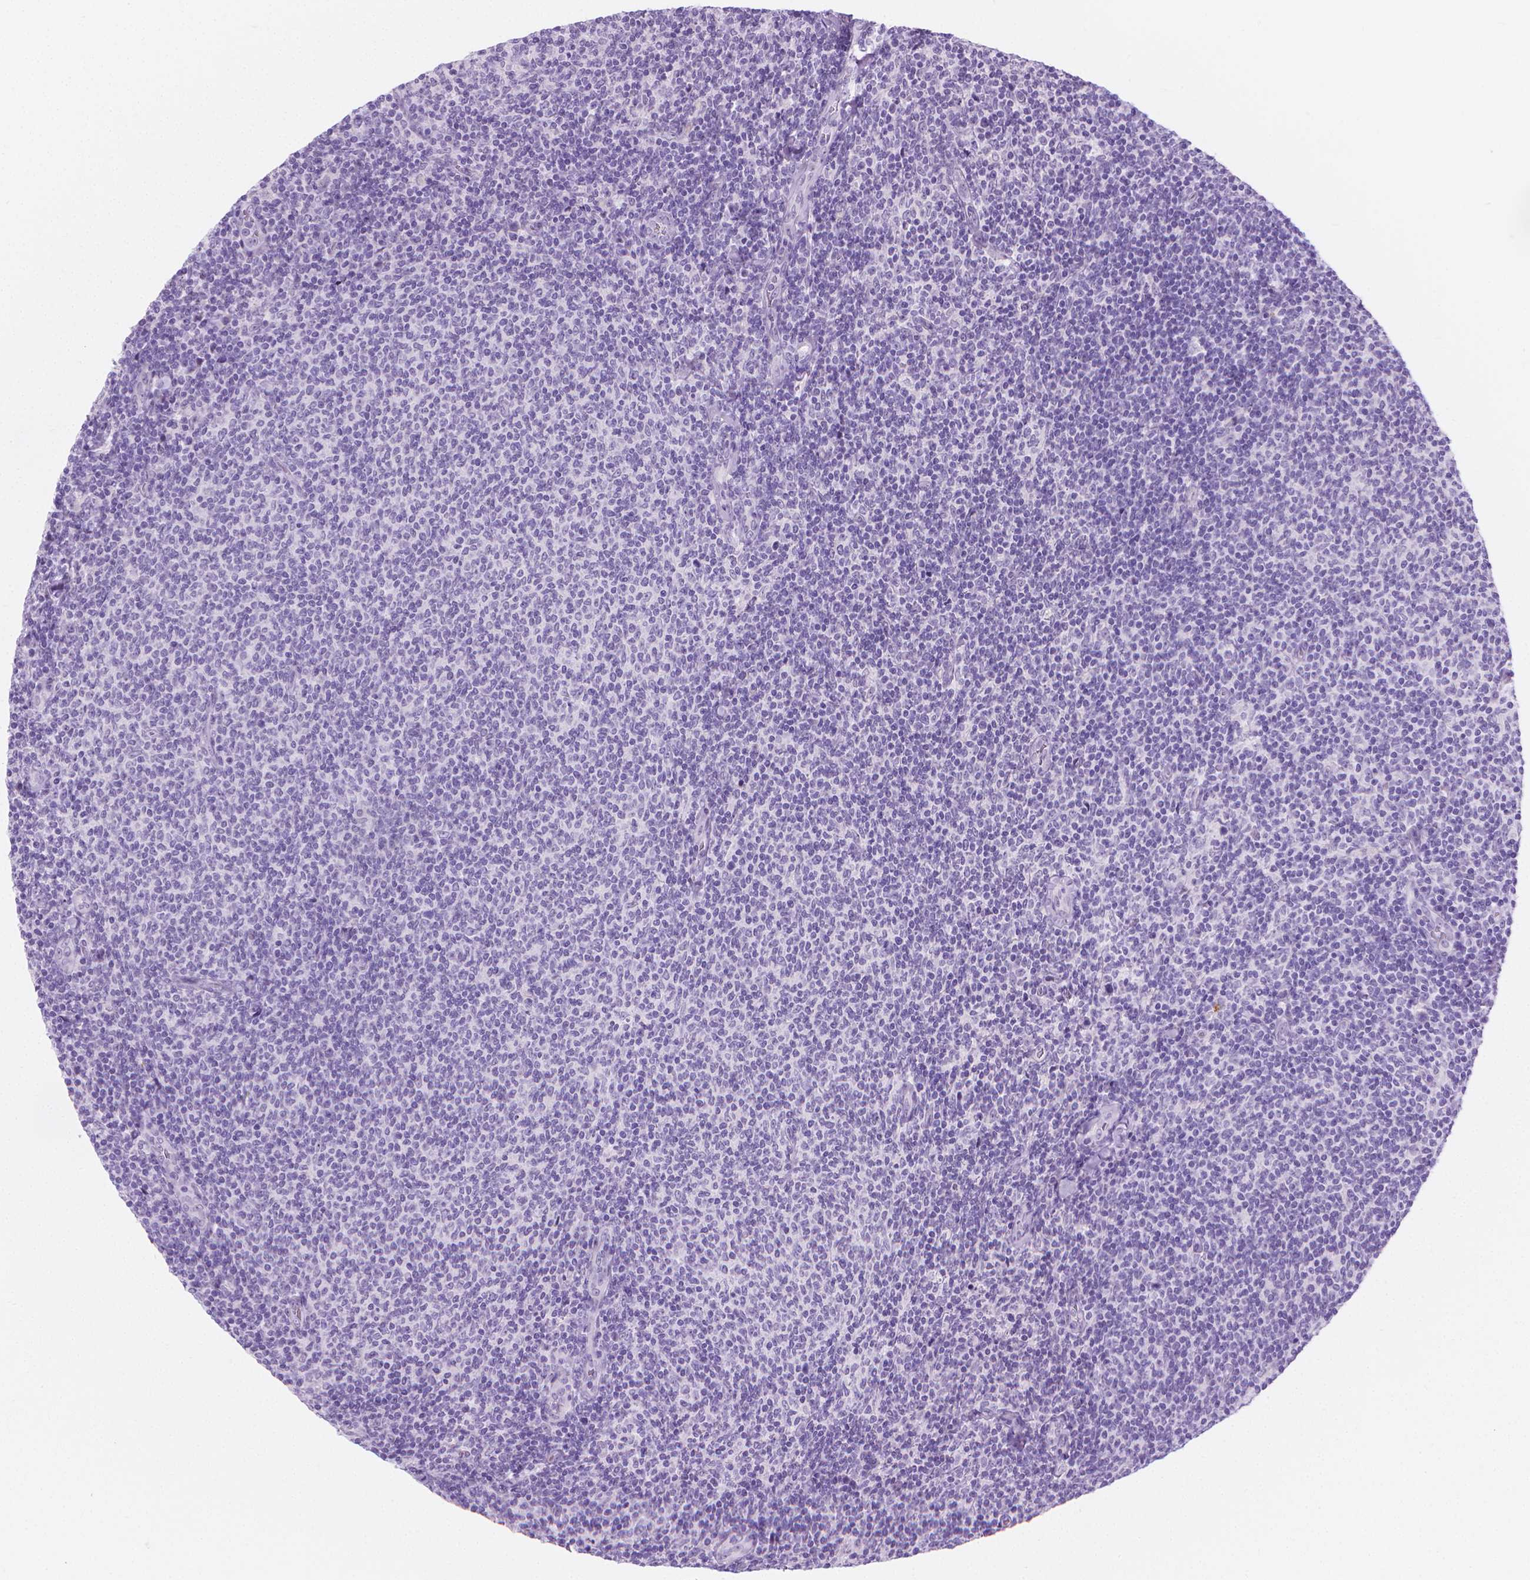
{"staining": {"intensity": "negative", "quantity": "none", "location": "none"}, "tissue": "lymphoma", "cell_type": "Tumor cells", "image_type": "cancer", "snomed": [{"axis": "morphology", "description": "Malignant lymphoma, non-Hodgkin's type, Low grade"}, {"axis": "topography", "description": "Lymph node"}], "caption": "Immunohistochemistry (IHC) micrograph of neoplastic tissue: malignant lymphoma, non-Hodgkin's type (low-grade) stained with DAB displays no significant protein expression in tumor cells.", "gene": "CFAP52", "patient": {"sex": "male", "age": 52}}